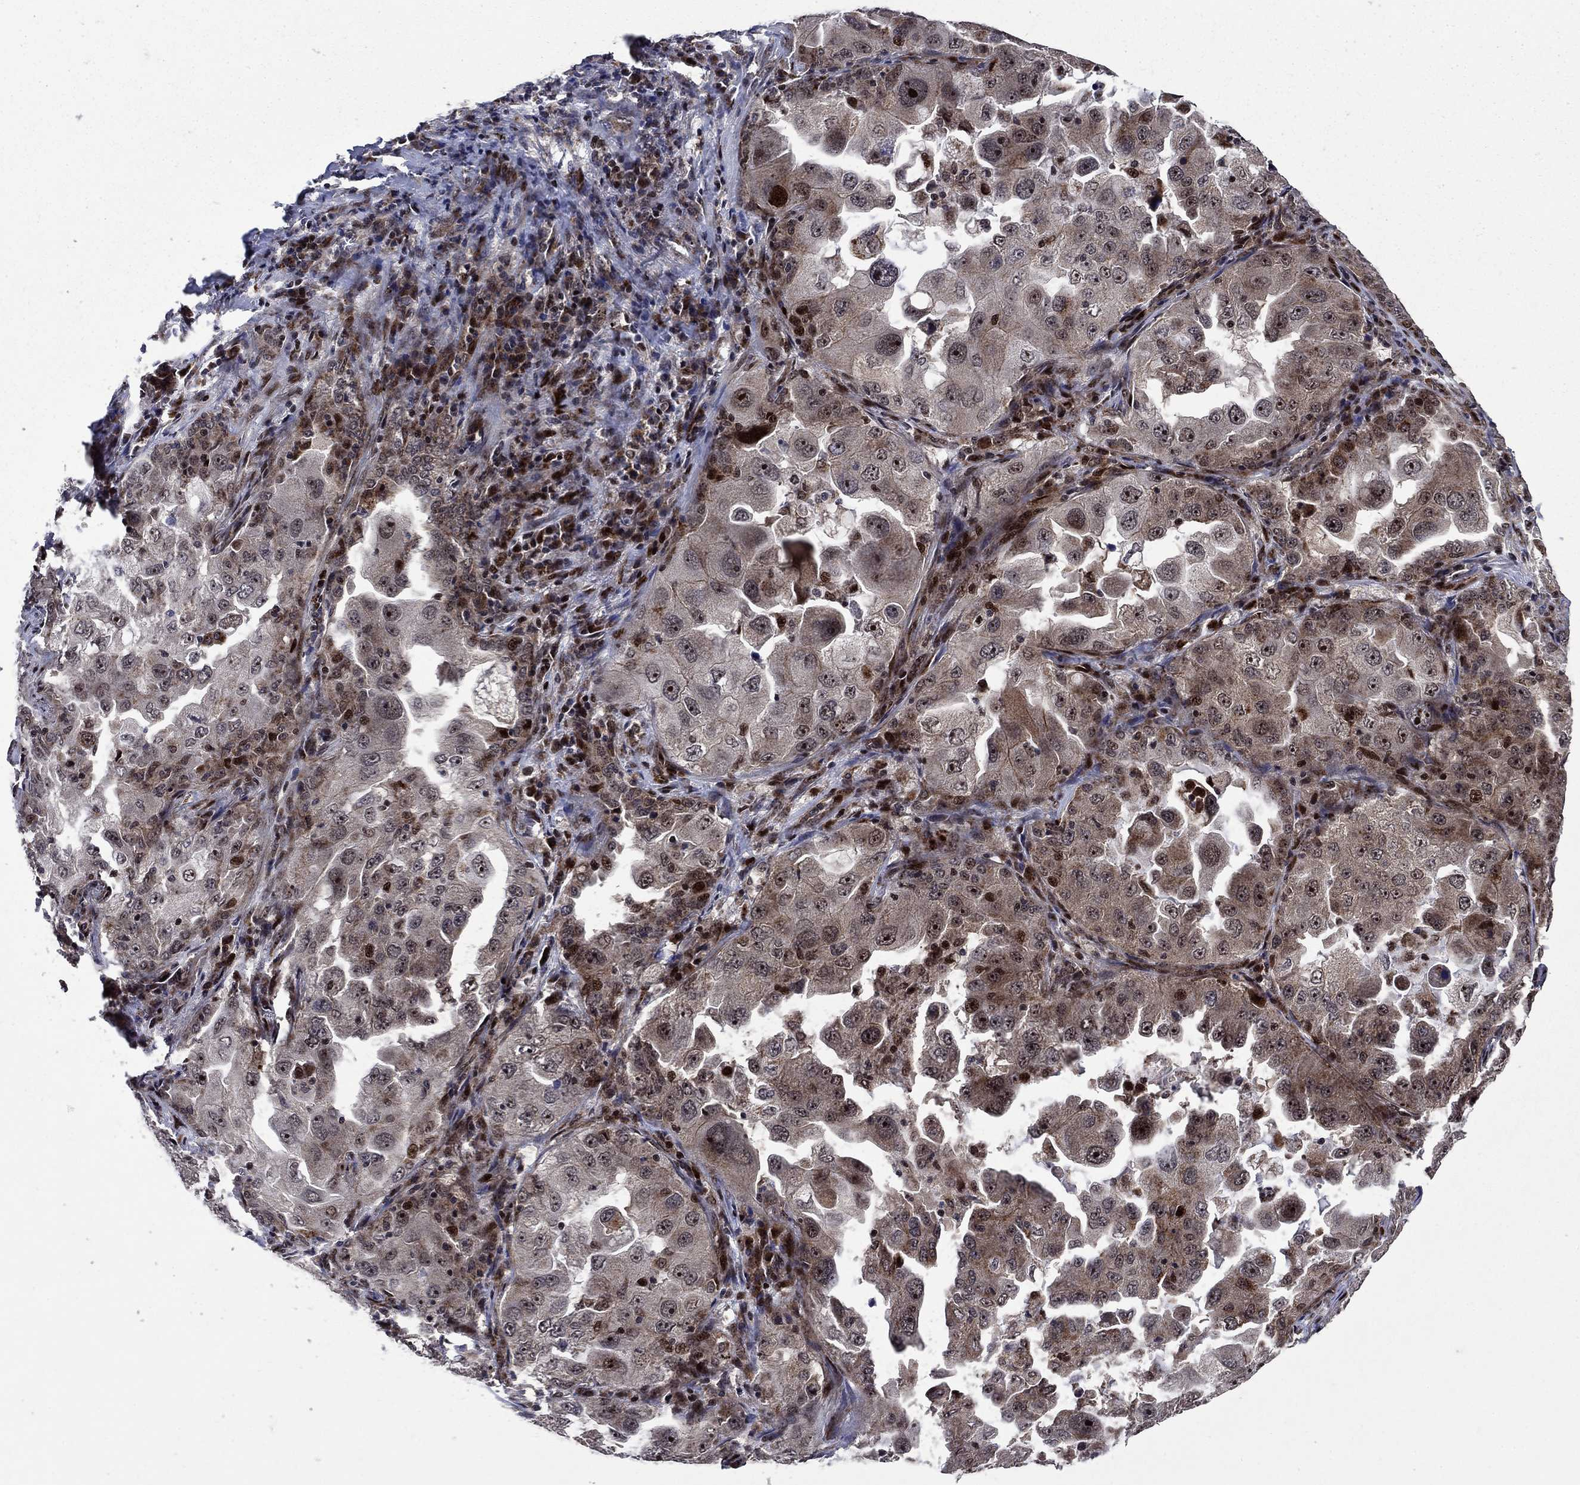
{"staining": {"intensity": "strong", "quantity": "25%-75%", "location": "cytoplasmic/membranous,nuclear"}, "tissue": "lung cancer", "cell_type": "Tumor cells", "image_type": "cancer", "snomed": [{"axis": "morphology", "description": "Adenocarcinoma, NOS"}, {"axis": "topography", "description": "Lung"}], "caption": "Lung cancer (adenocarcinoma) stained for a protein (brown) exhibits strong cytoplasmic/membranous and nuclear positive positivity in about 25%-75% of tumor cells.", "gene": "AGTPBP1", "patient": {"sex": "female", "age": 61}}